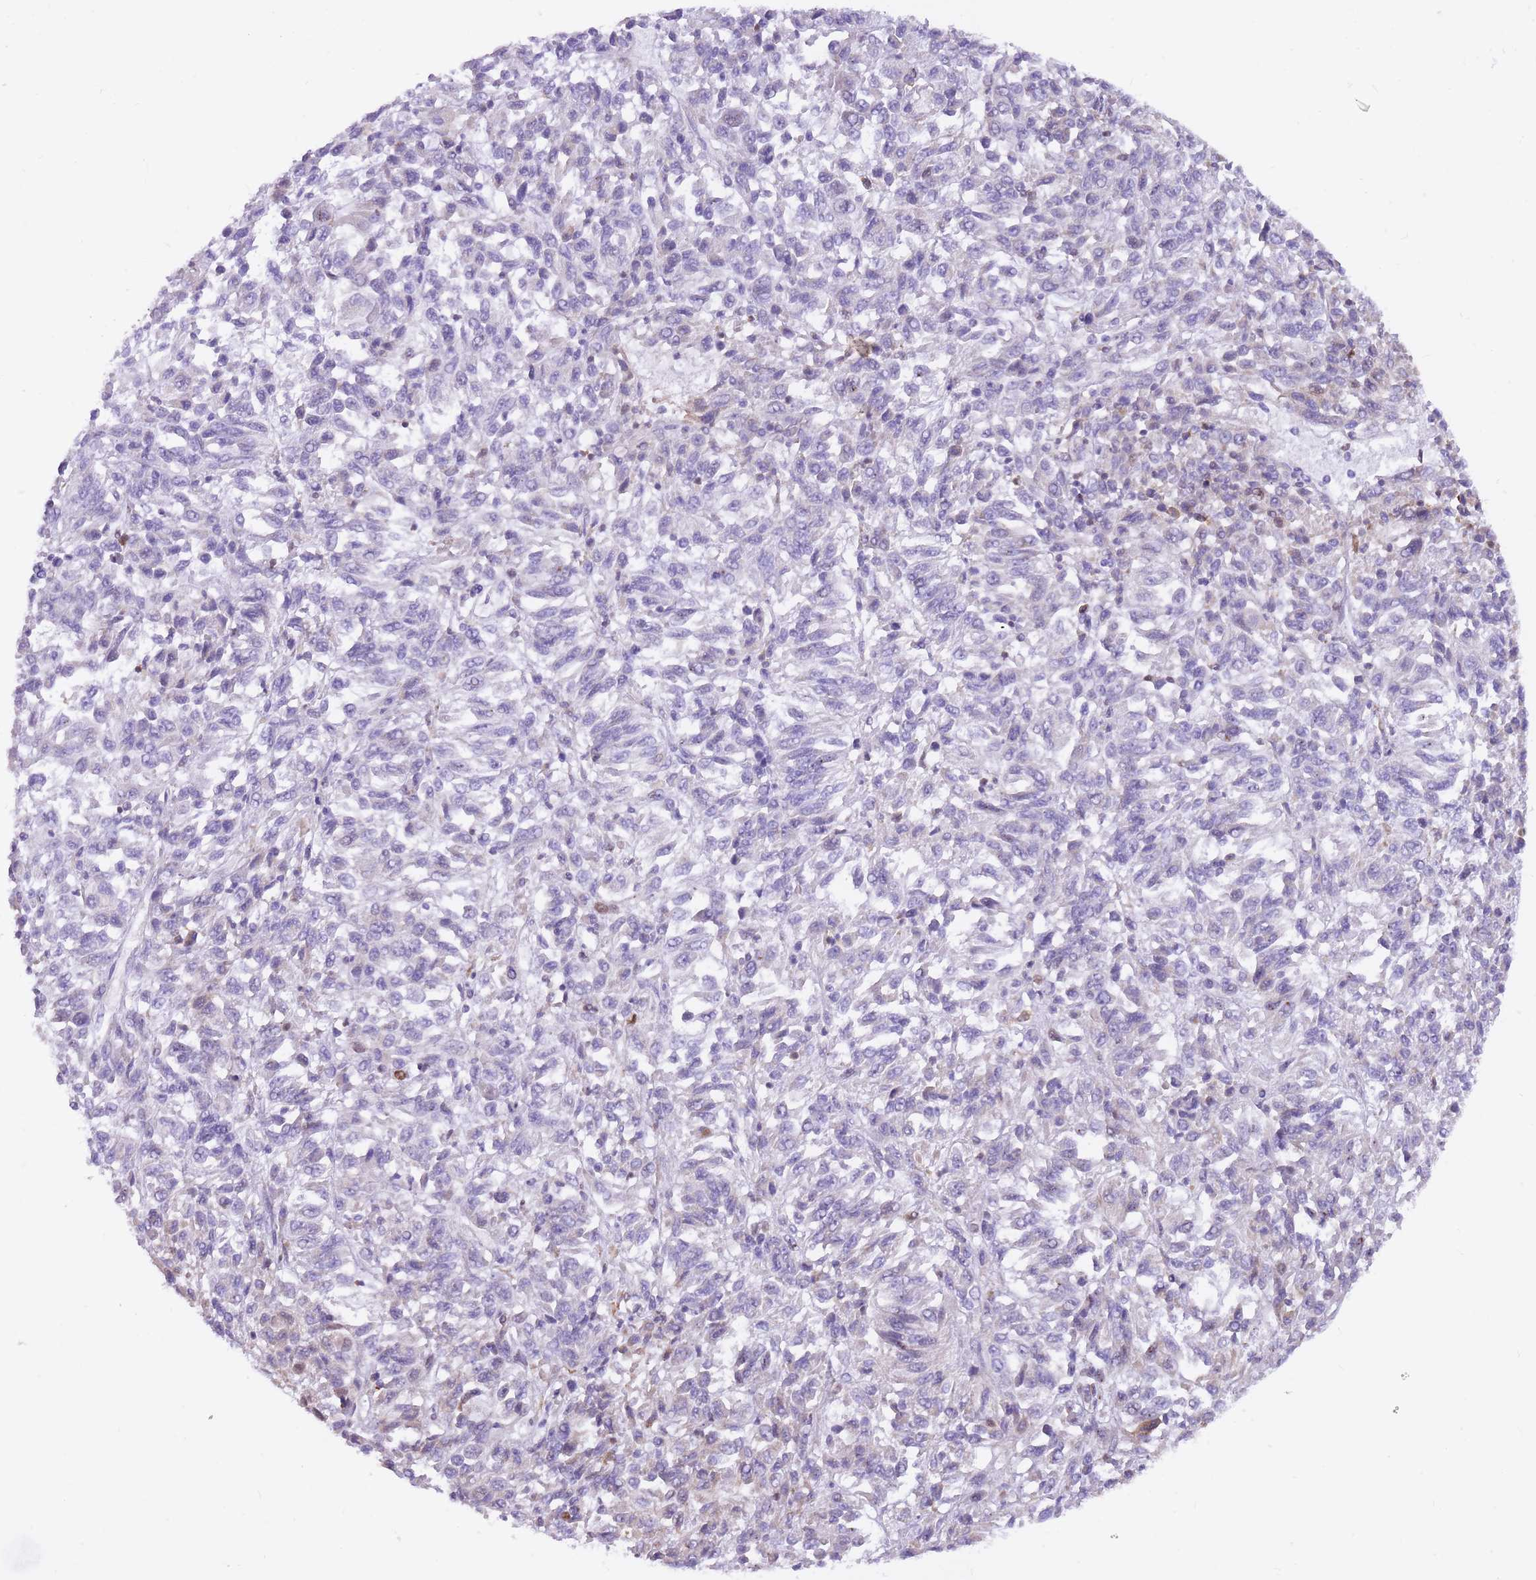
{"staining": {"intensity": "negative", "quantity": "none", "location": "none"}, "tissue": "melanoma", "cell_type": "Tumor cells", "image_type": "cancer", "snomed": [{"axis": "morphology", "description": "Malignant melanoma, Metastatic site"}, {"axis": "topography", "description": "Lung"}], "caption": "IHC image of neoplastic tissue: human melanoma stained with DAB (3,3'-diaminobenzidine) reveals no significant protein staining in tumor cells. (Stains: DAB IHC with hematoxylin counter stain, Microscopy: brightfield microscopy at high magnification).", "gene": "TOPAZ1", "patient": {"sex": "male", "age": 64}}